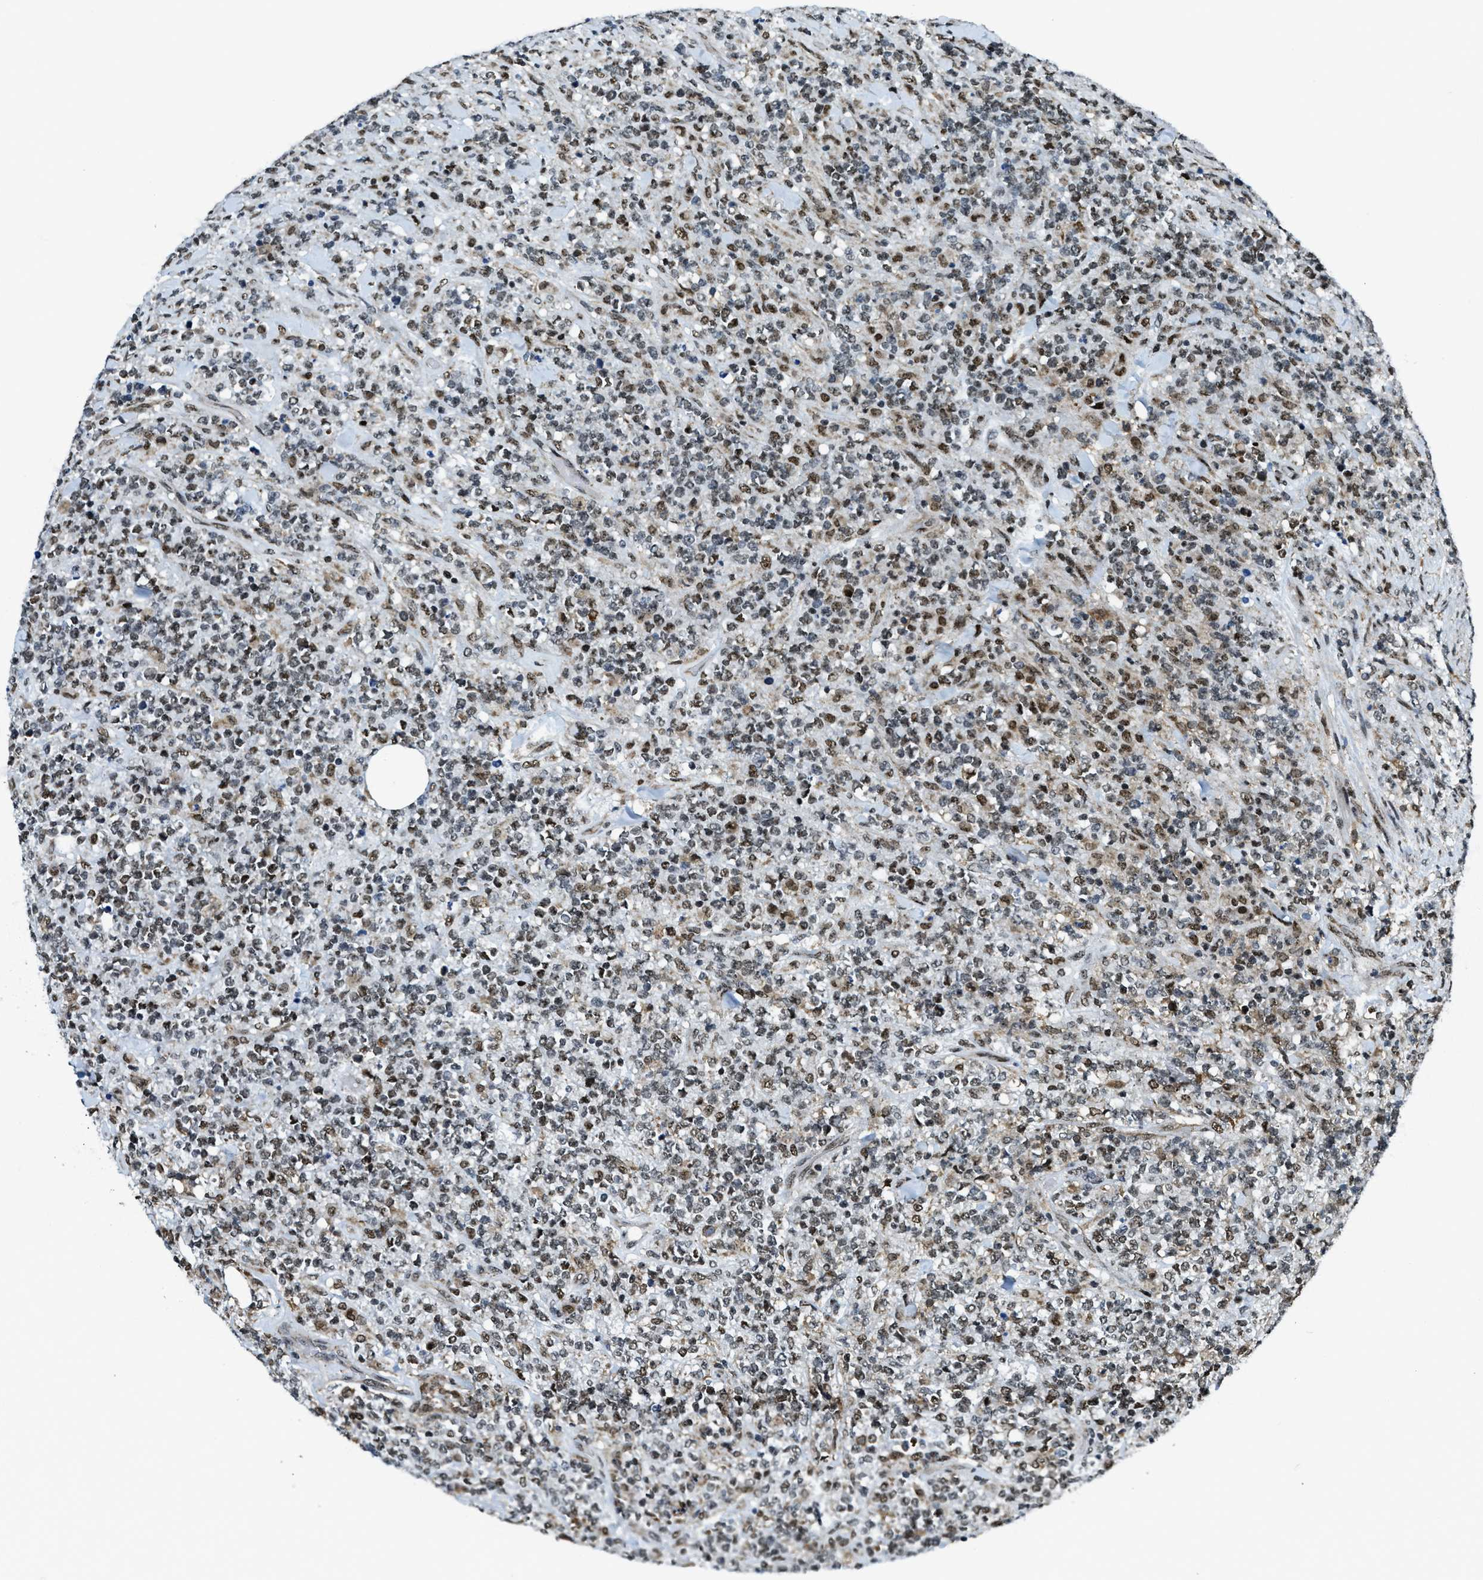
{"staining": {"intensity": "strong", "quantity": "25%-75%", "location": "cytoplasmic/membranous,nuclear"}, "tissue": "lymphoma", "cell_type": "Tumor cells", "image_type": "cancer", "snomed": [{"axis": "morphology", "description": "Malignant lymphoma, non-Hodgkin's type, High grade"}, {"axis": "topography", "description": "Soft tissue"}], "caption": "A micrograph of human lymphoma stained for a protein displays strong cytoplasmic/membranous and nuclear brown staining in tumor cells.", "gene": "SP100", "patient": {"sex": "male", "age": 18}}